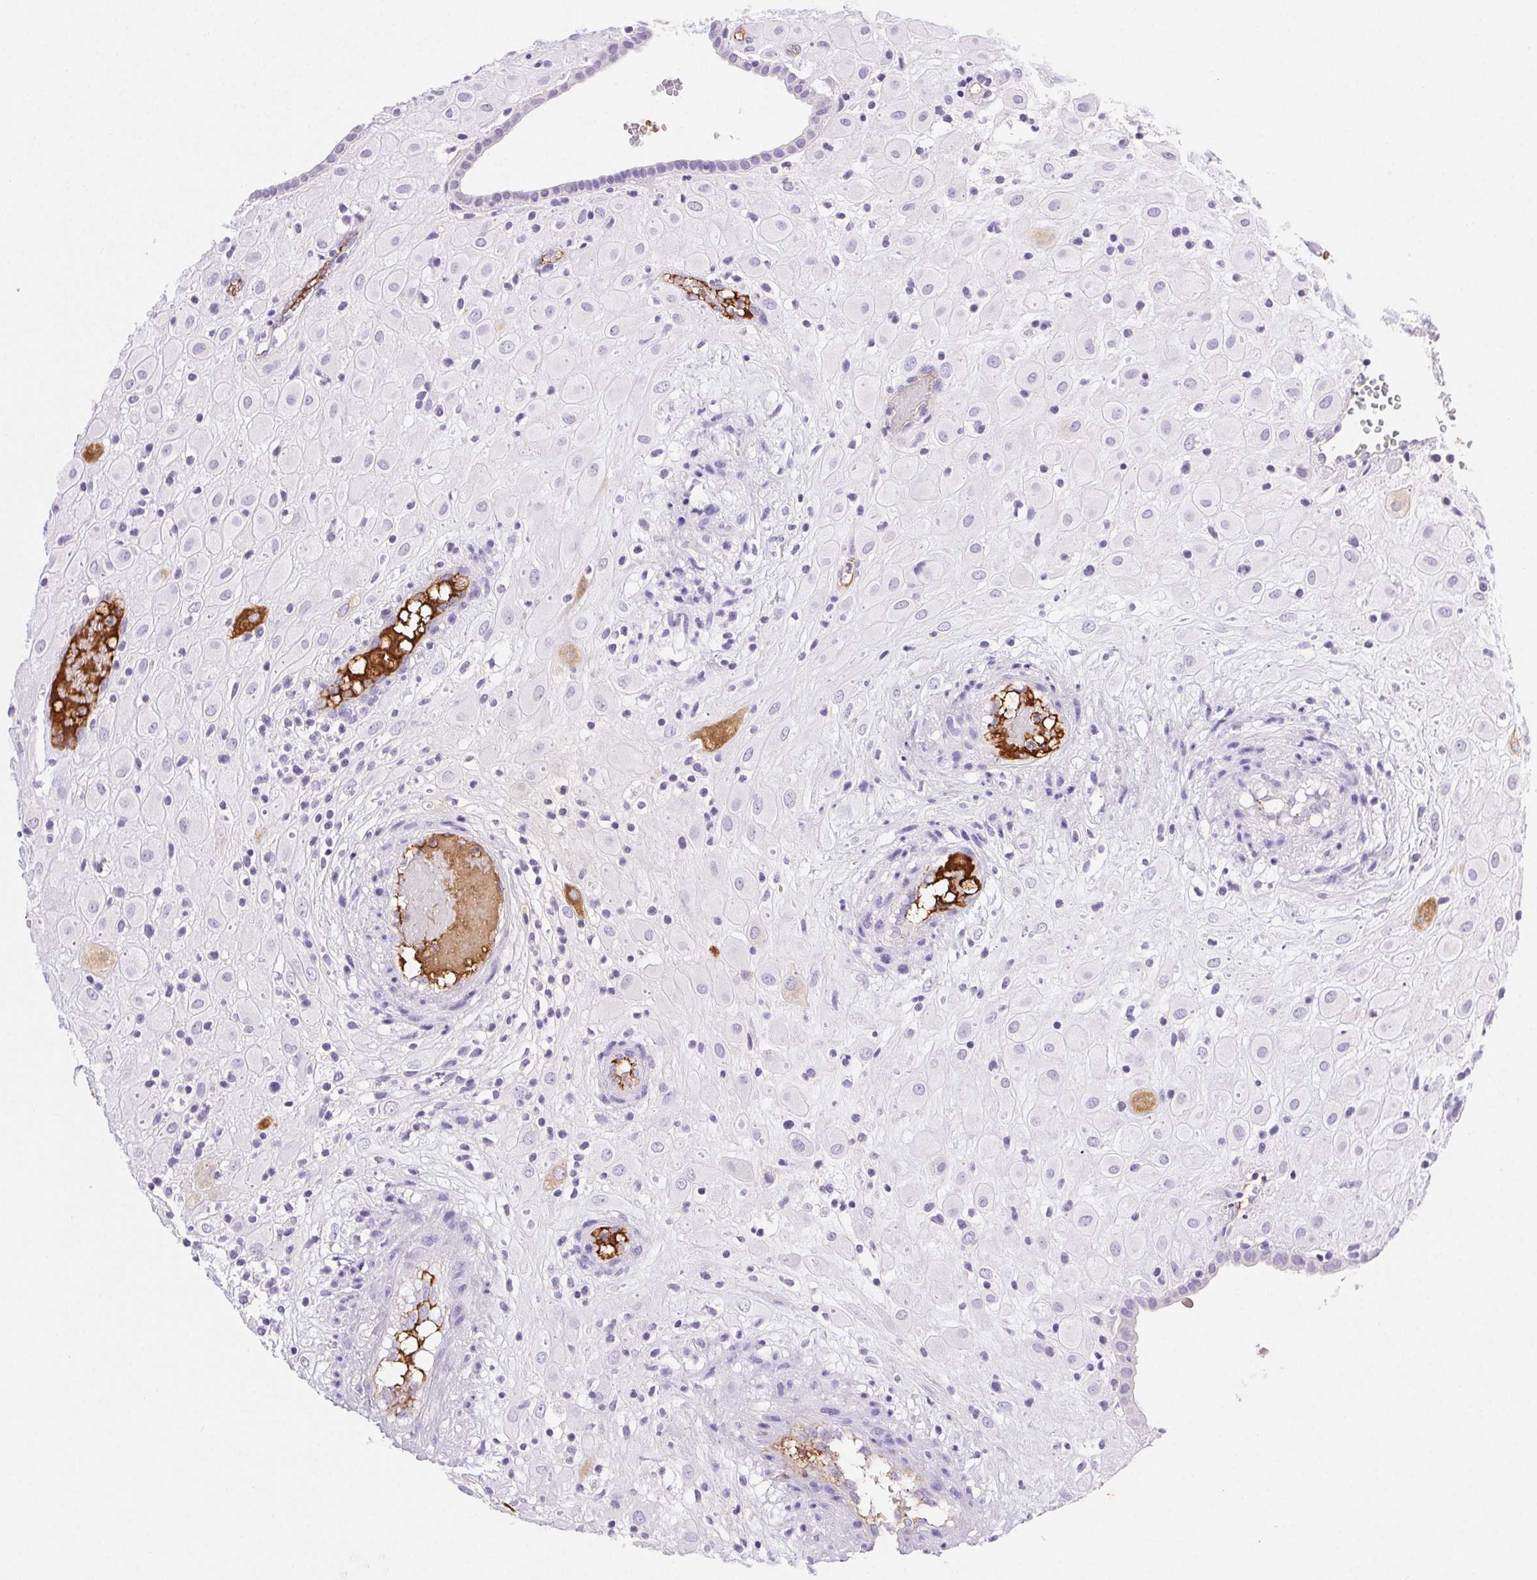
{"staining": {"intensity": "negative", "quantity": "none", "location": "none"}, "tissue": "placenta", "cell_type": "Decidual cells", "image_type": "normal", "snomed": [{"axis": "morphology", "description": "Normal tissue, NOS"}, {"axis": "topography", "description": "Placenta"}], "caption": "IHC of normal human placenta reveals no expression in decidual cells.", "gene": "FGA", "patient": {"sex": "female", "age": 24}}